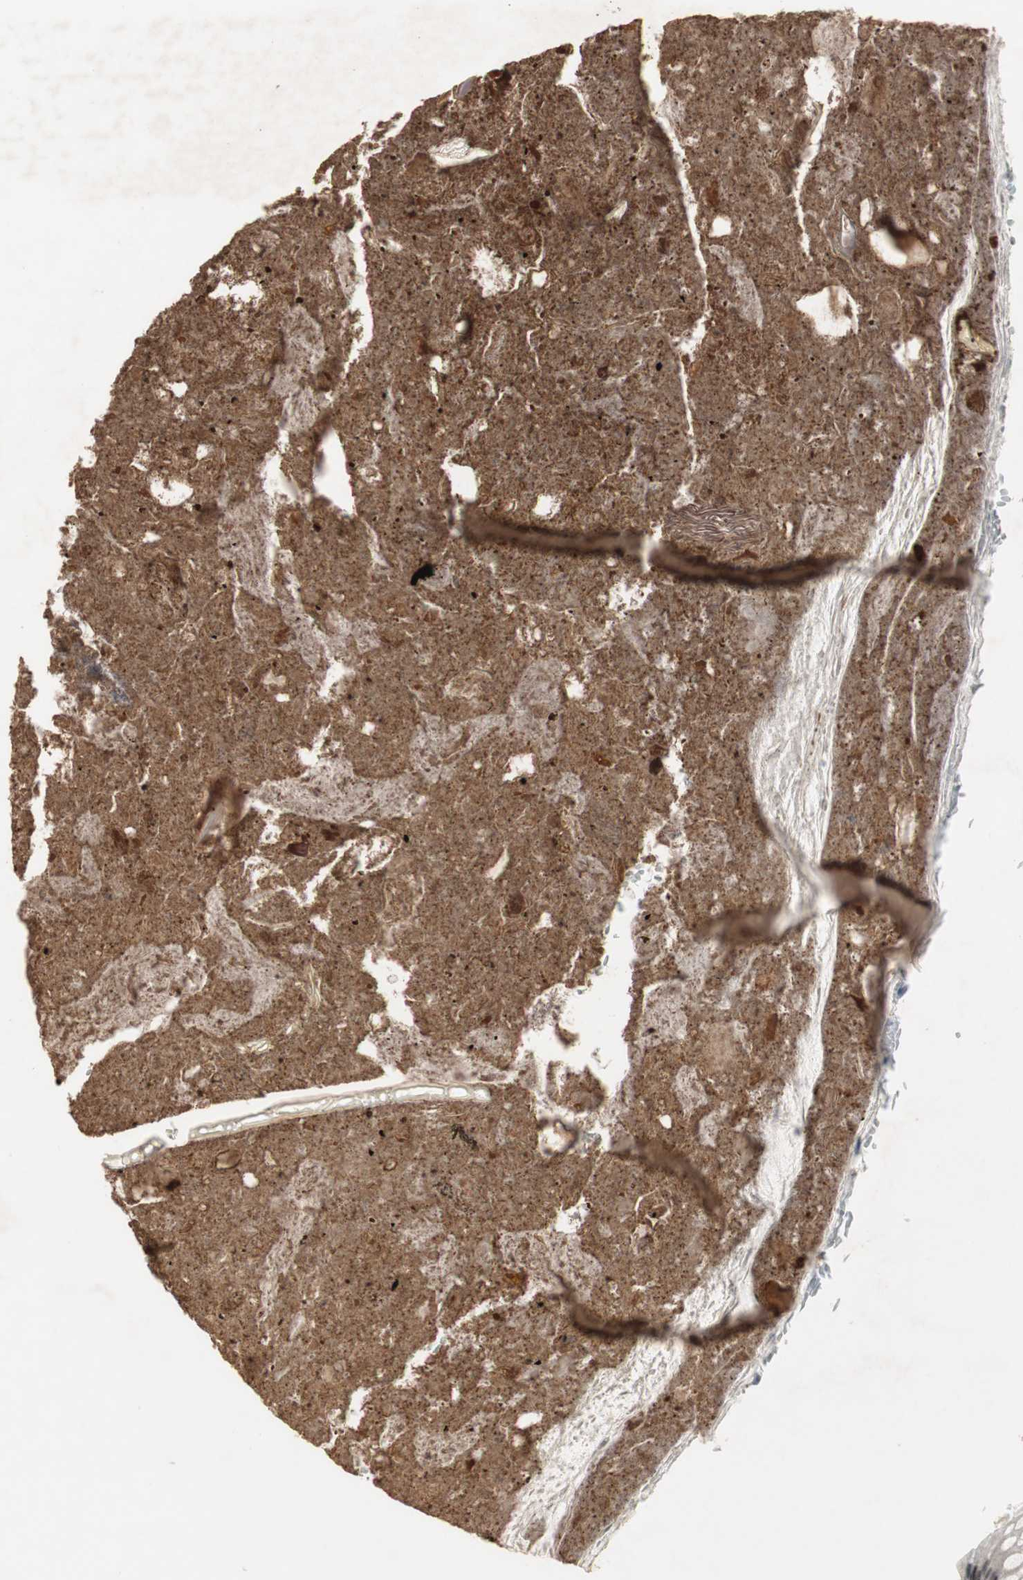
{"staining": {"intensity": "weak", "quantity": "25%-75%", "location": "nuclear"}, "tissue": "appendix", "cell_type": "Glandular cells", "image_type": "normal", "snomed": [{"axis": "morphology", "description": "Normal tissue, NOS"}, {"axis": "topography", "description": "Appendix"}], "caption": "Immunohistochemistry (IHC) photomicrograph of benign human appendix stained for a protein (brown), which reveals low levels of weak nuclear expression in approximately 25%-75% of glandular cells.", "gene": "FBXO44", "patient": {"sex": "female", "age": 10}}